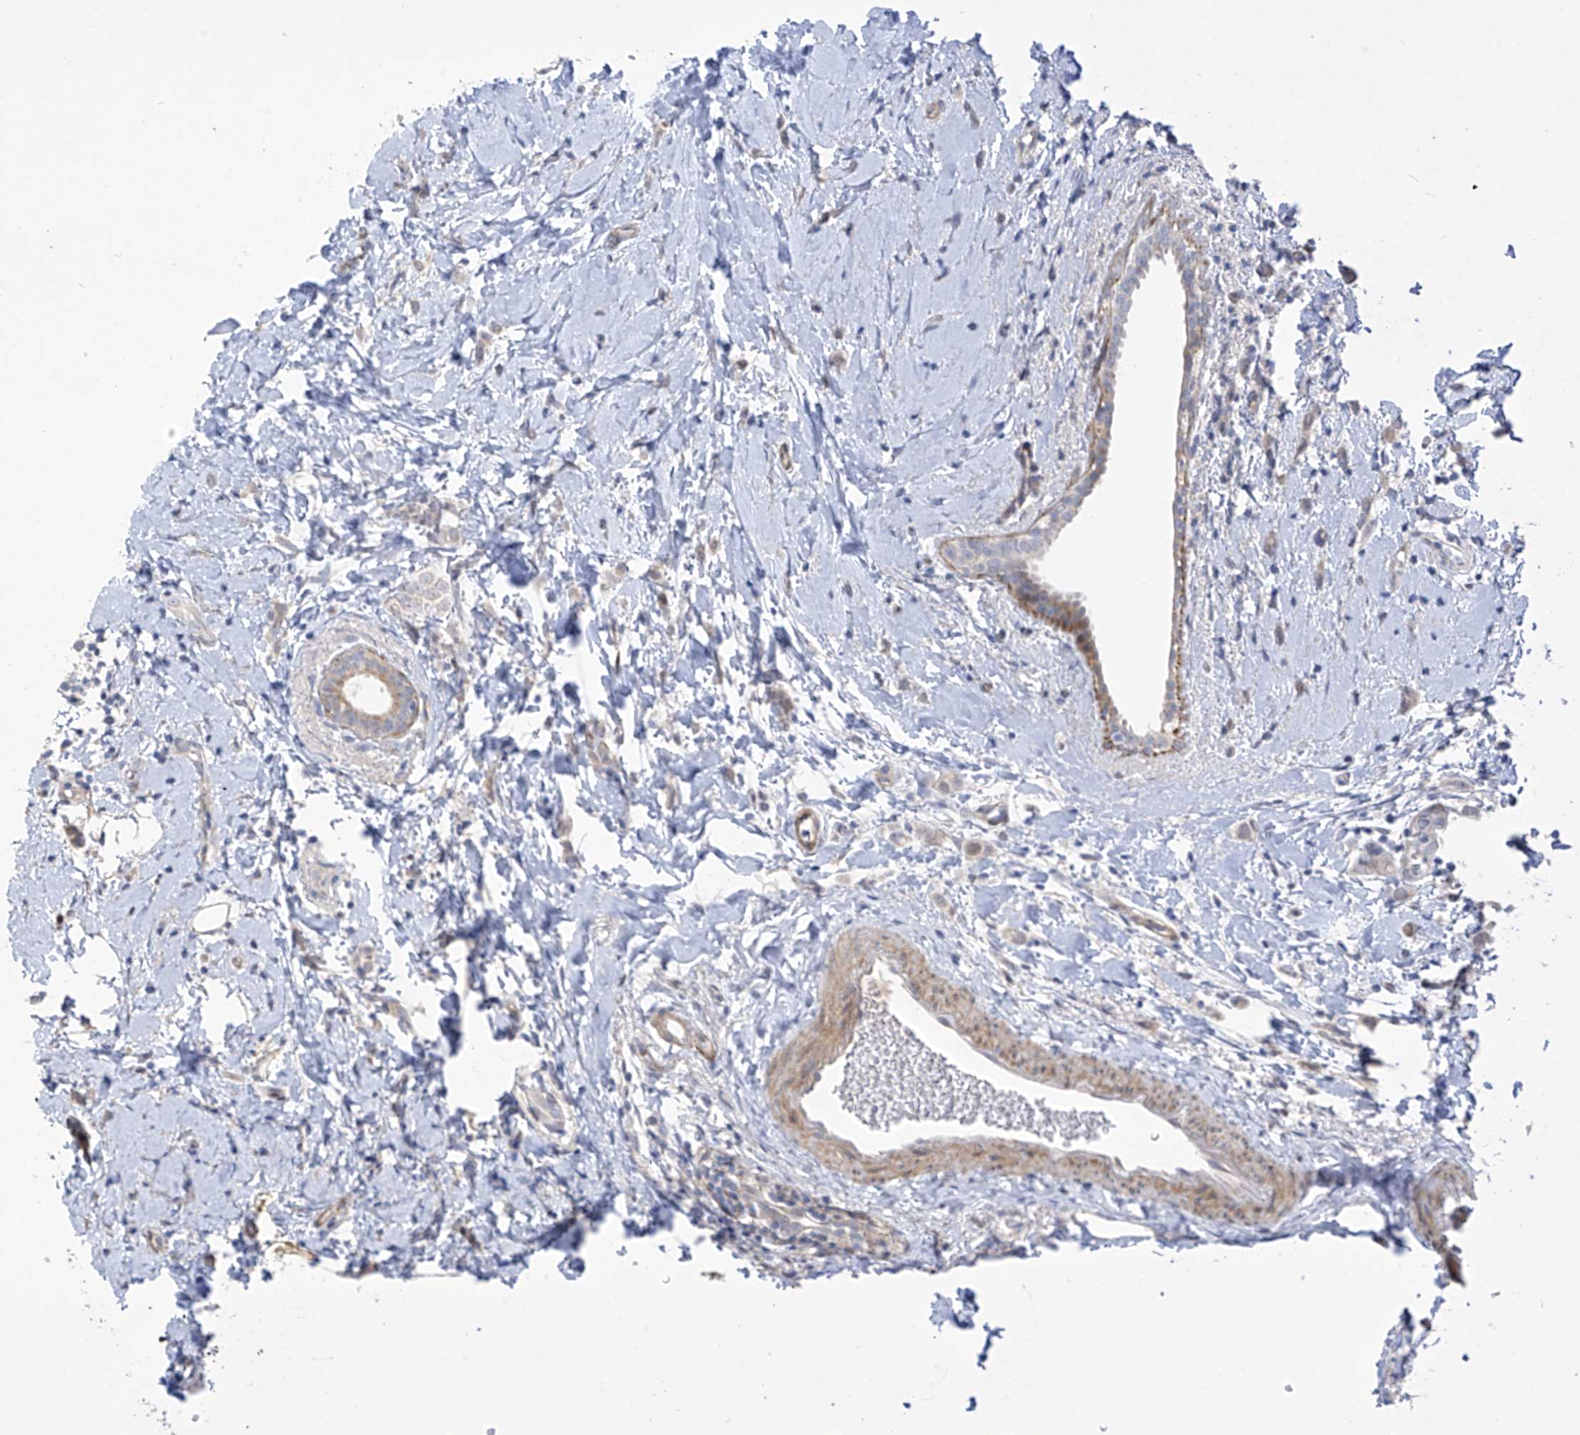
{"staining": {"intensity": "negative", "quantity": "none", "location": "none"}, "tissue": "breast cancer", "cell_type": "Tumor cells", "image_type": "cancer", "snomed": [{"axis": "morphology", "description": "Lobular carcinoma"}, {"axis": "topography", "description": "Breast"}], "caption": "Immunohistochemical staining of lobular carcinoma (breast) displays no significant staining in tumor cells.", "gene": "ZNF641", "patient": {"sex": "female", "age": 47}}